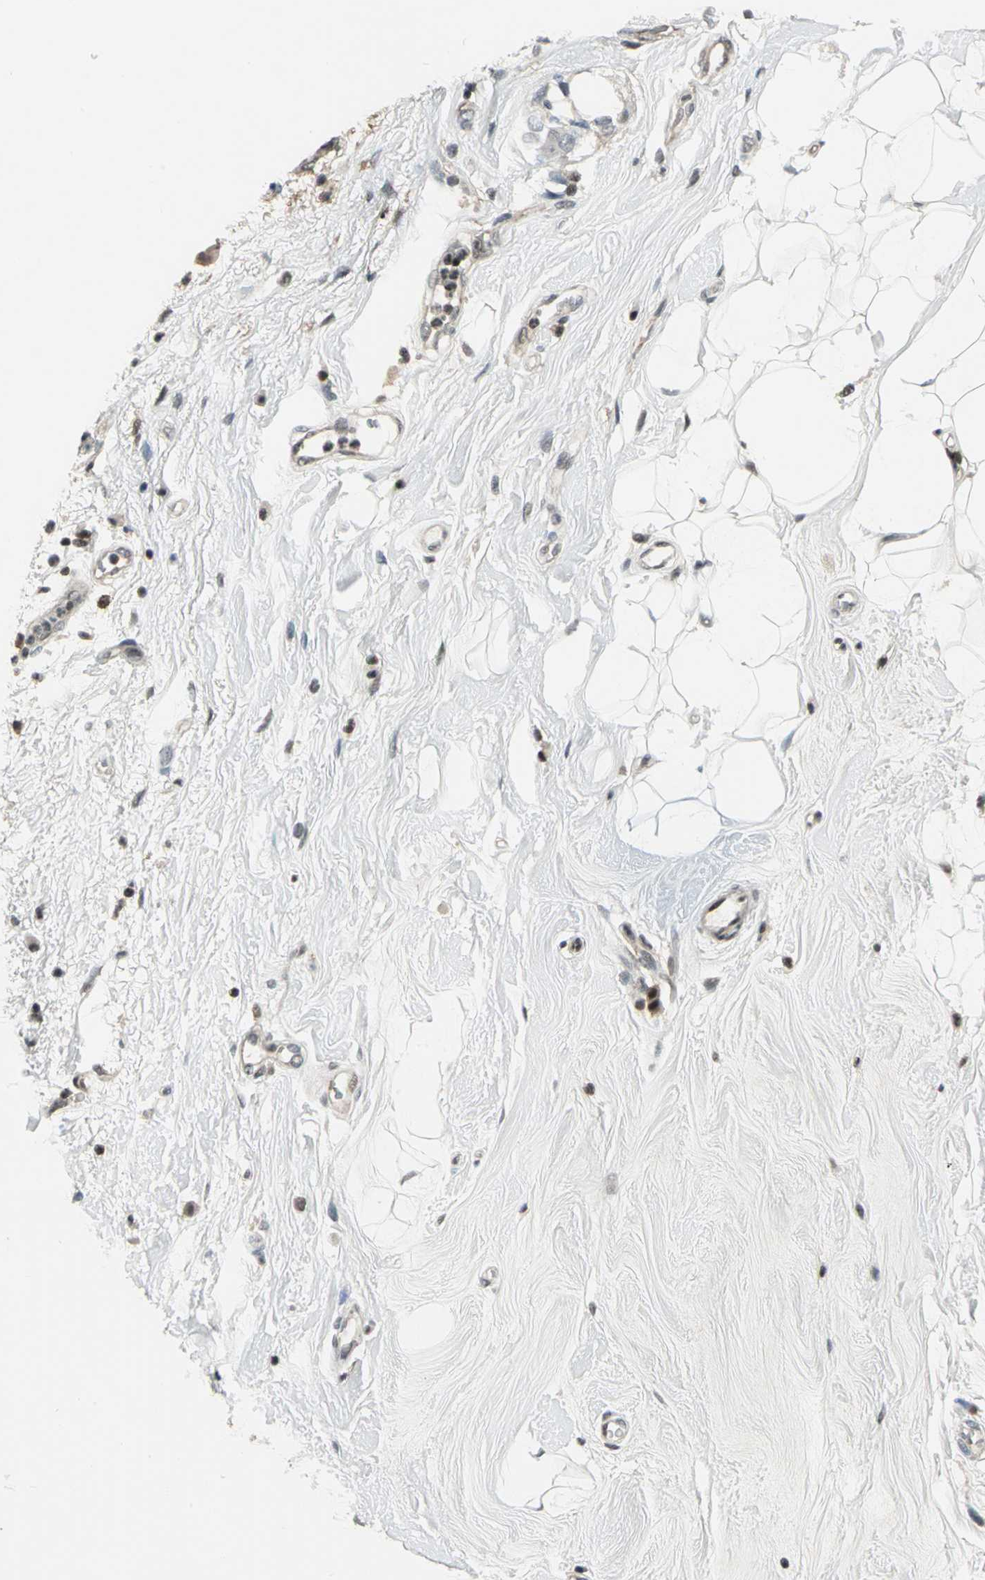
{"staining": {"intensity": "weak", "quantity": "25%-75%", "location": "nuclear"}, "tissue": "breast cancer", "cell_type": "Tumor cells", "image_type": "cancer", "snomed": [{"axis": "morphology", "description": "Duct carcinoma"}, {"axis": "topography", "description": "Breast"}], "caption": "Immunohistochemistry image of breast cancer stained for a protein (brown), which demonstrates low levels of weak nuclear expression in about 25%-75% of tumor cells.", "gene": "NR2C2", "patient": {"sex": "female", "age": 40}}